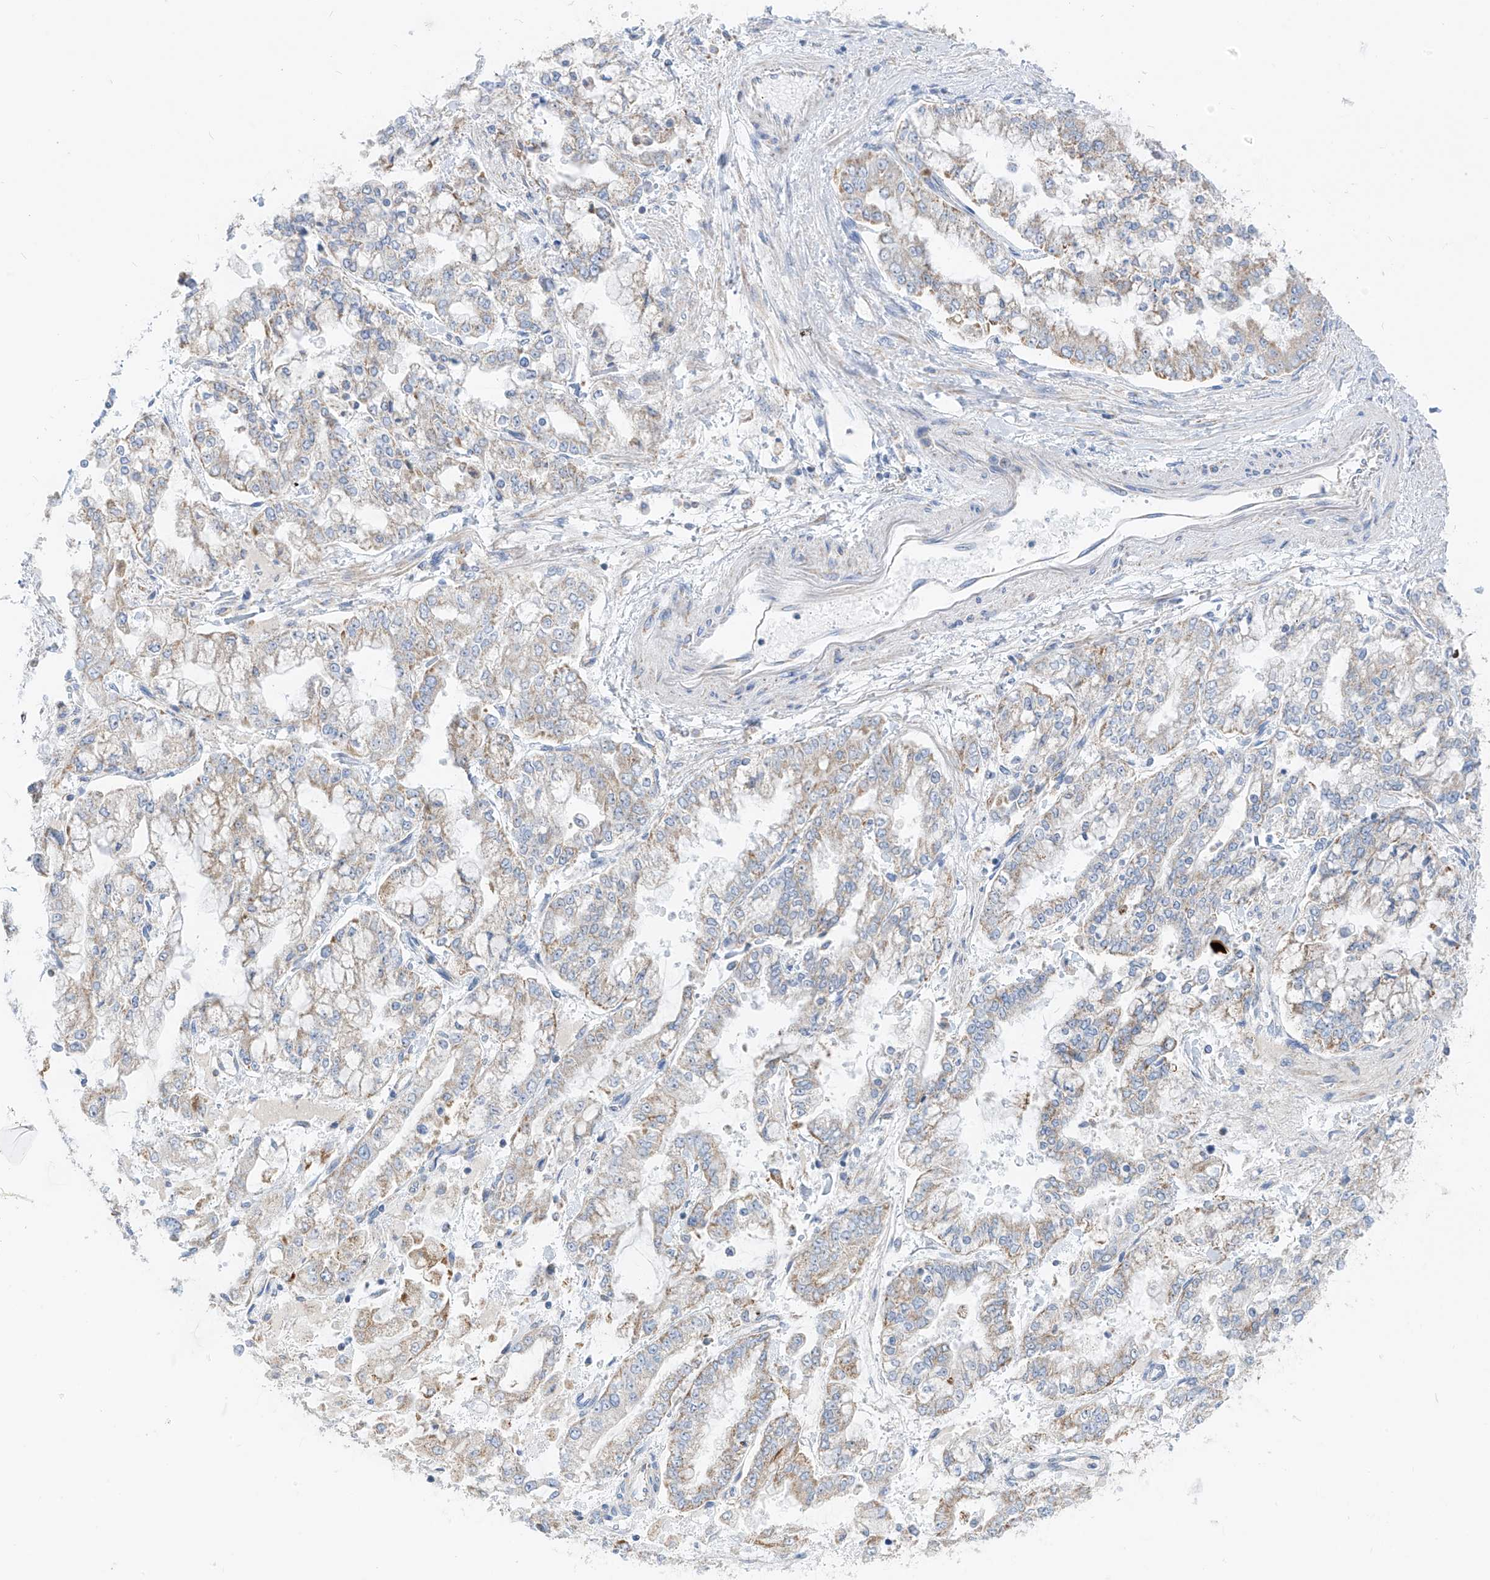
{"staining": {"intensity": "weak", "quantity": "<25%", "location": "cytoplasmic/membranous"}, "tissue": "stomach cancer", "cell_type": "Tumor cells", "image_type": "cancer", "snomed": [{"axis": "morphology", "description": "Normal tissue, NOS"}, {"axis": "morphology", "description": "Adenocarcinoma, NOS"}, {"axis": "topography", "description": "Stomach, upper"}, {"axis": "topography", "description": "Stomach"}], "caption": "Tumor cells show no significant staining in stomach cancer (adenocarcinoma).", "gene": "ZNF404", "patient": {"sex": "male", "age": 76}}